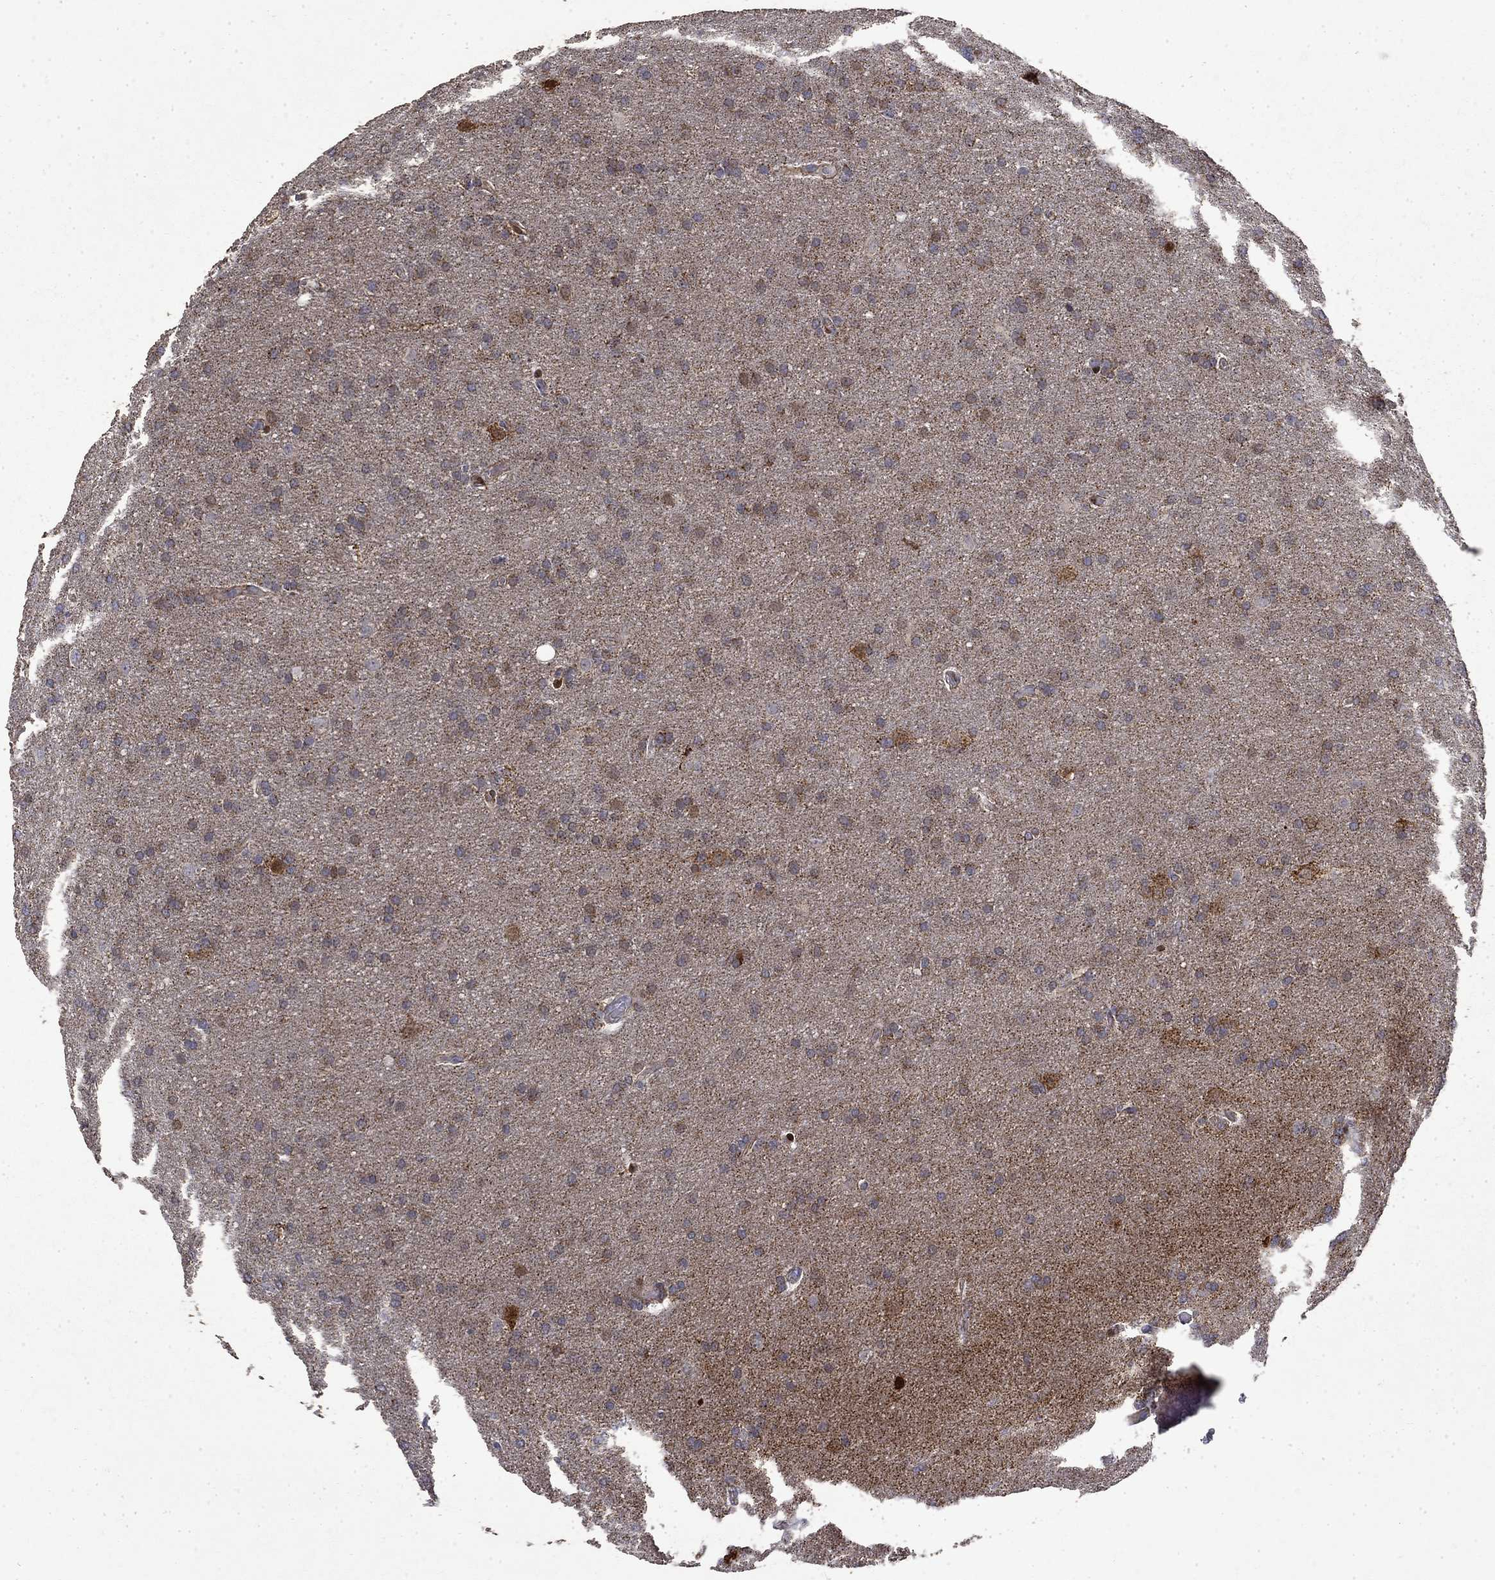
{"staining": {"intensity": "negative", "quantity": "none", "location": "none"}, "tissue": "glioma", "cell_type": "Tumor cells", "image_type": "cancer", "snomed": [{"axis": "morphology", "description": "Glioma, malignant, Low grade"}, {"axis": "topography", "description": "Brain"}], "caption": "IHC image of human malignant glioma (low-grade) stained for a protein (brown), which exhibits no staining in tumor cells. (DAB (3,3'-diaminobenzidine) IHC, high magnification).", "gene": "PCBP3", "patient": {"sex": "female", "age": 32}}